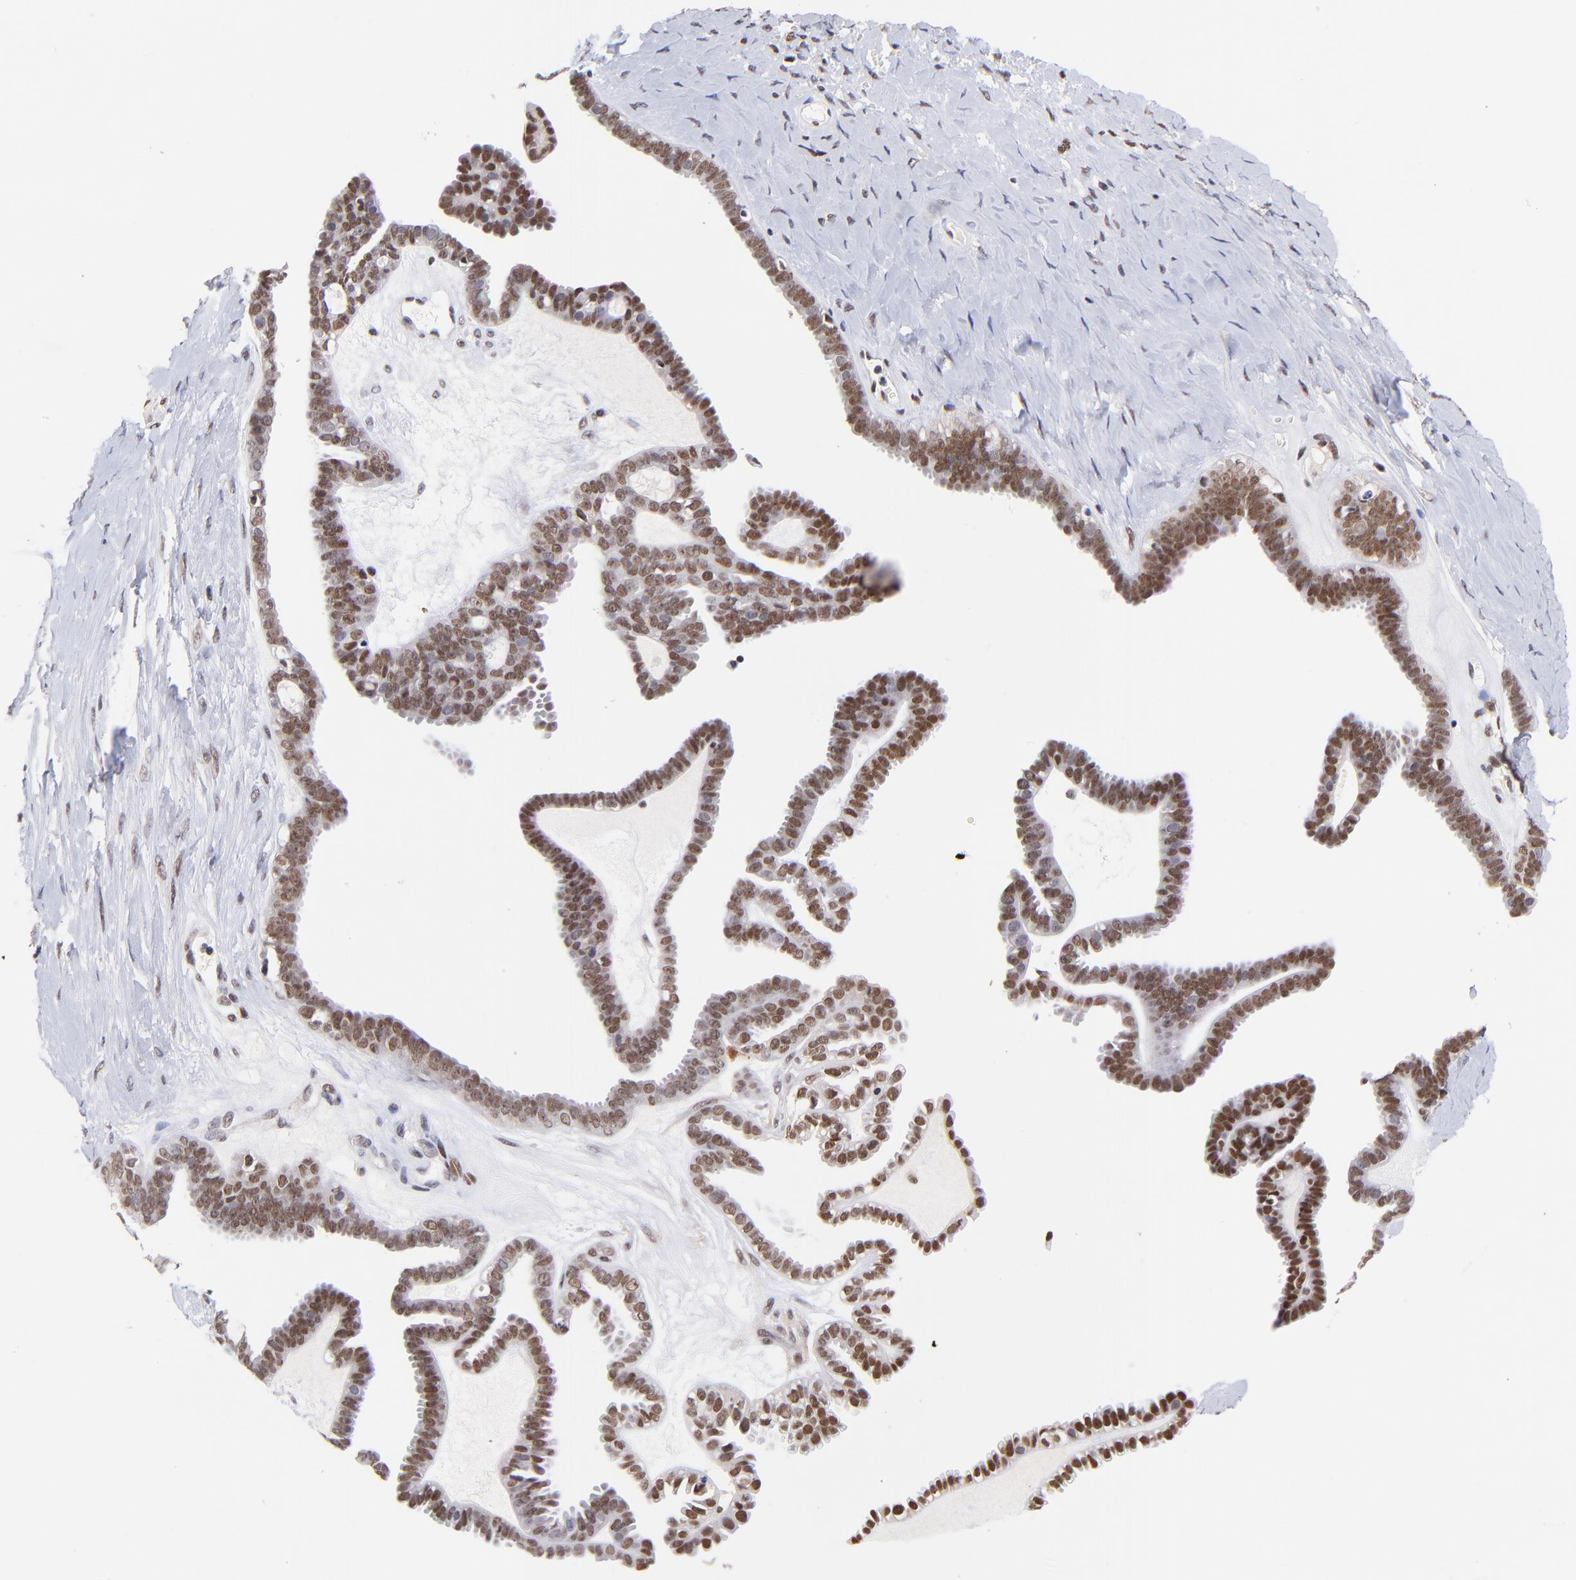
{"staining": {"intensity": "moderate", "quantity": ">75%", "location": "nuclear"}, "tissue": "ovarian cancer", "cell_type": "Tumor cells", "image_type": "cancer", "snomed": [{"axis": "morphology", "description": "Cystadenocarcinoma, serous, NOS"}, {"axis": "topography", "description": "Ovary"}], "caption": "A histopathology image of human ovarian cancer stained for a protein reveals moderate nuclear brown staining in tumor cells. The staining was performed using DAB to visualize the protein expression in brown, while the nuclei were stained in blue with hematoxylin (Magnification: 20x).", "gene": "MIDEAS", "patient": {"sex": "female", "age": 71}}